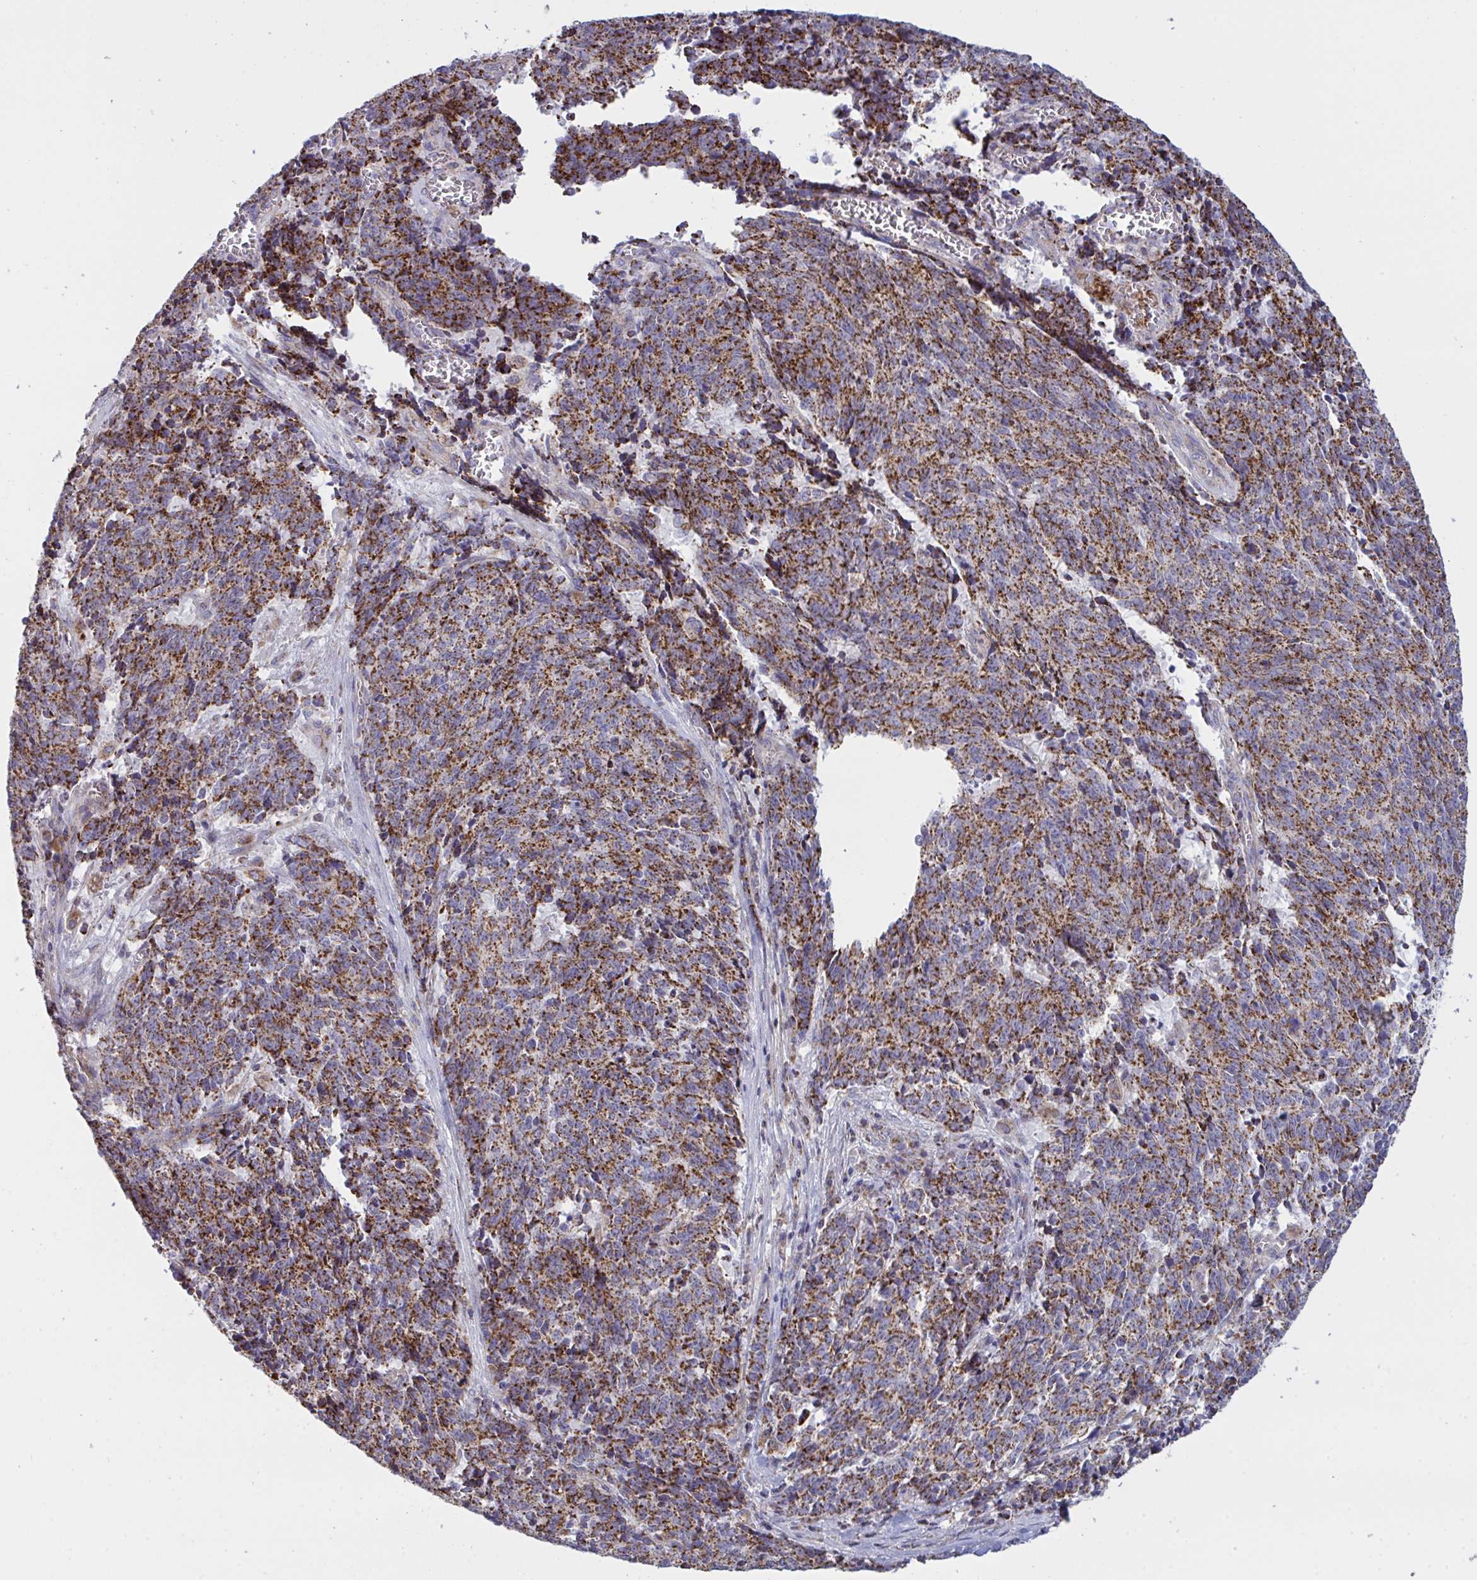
{"staining": {"intensity": "strong", "quantity": ">75%", "location": "cytoplasmic/membranous"}, "tissue": "cervical cancer", "cell_type": "Tumor cells", "image_type": "cancer", "snomed": [{"axis": "morphology", "description": "Squamous cell carcinoma, NOS"}, {"axis": "topography", "description": "Cervix"}], "caption": "This micrograph demonstrates immunohistochemistry staining of human cervical cancer, with high strong cytoplasmic/membranous expression in approximately >75% of tumor cells.", "gene": "MICOS10", "patient": {"sex": "female", "age": 29}}